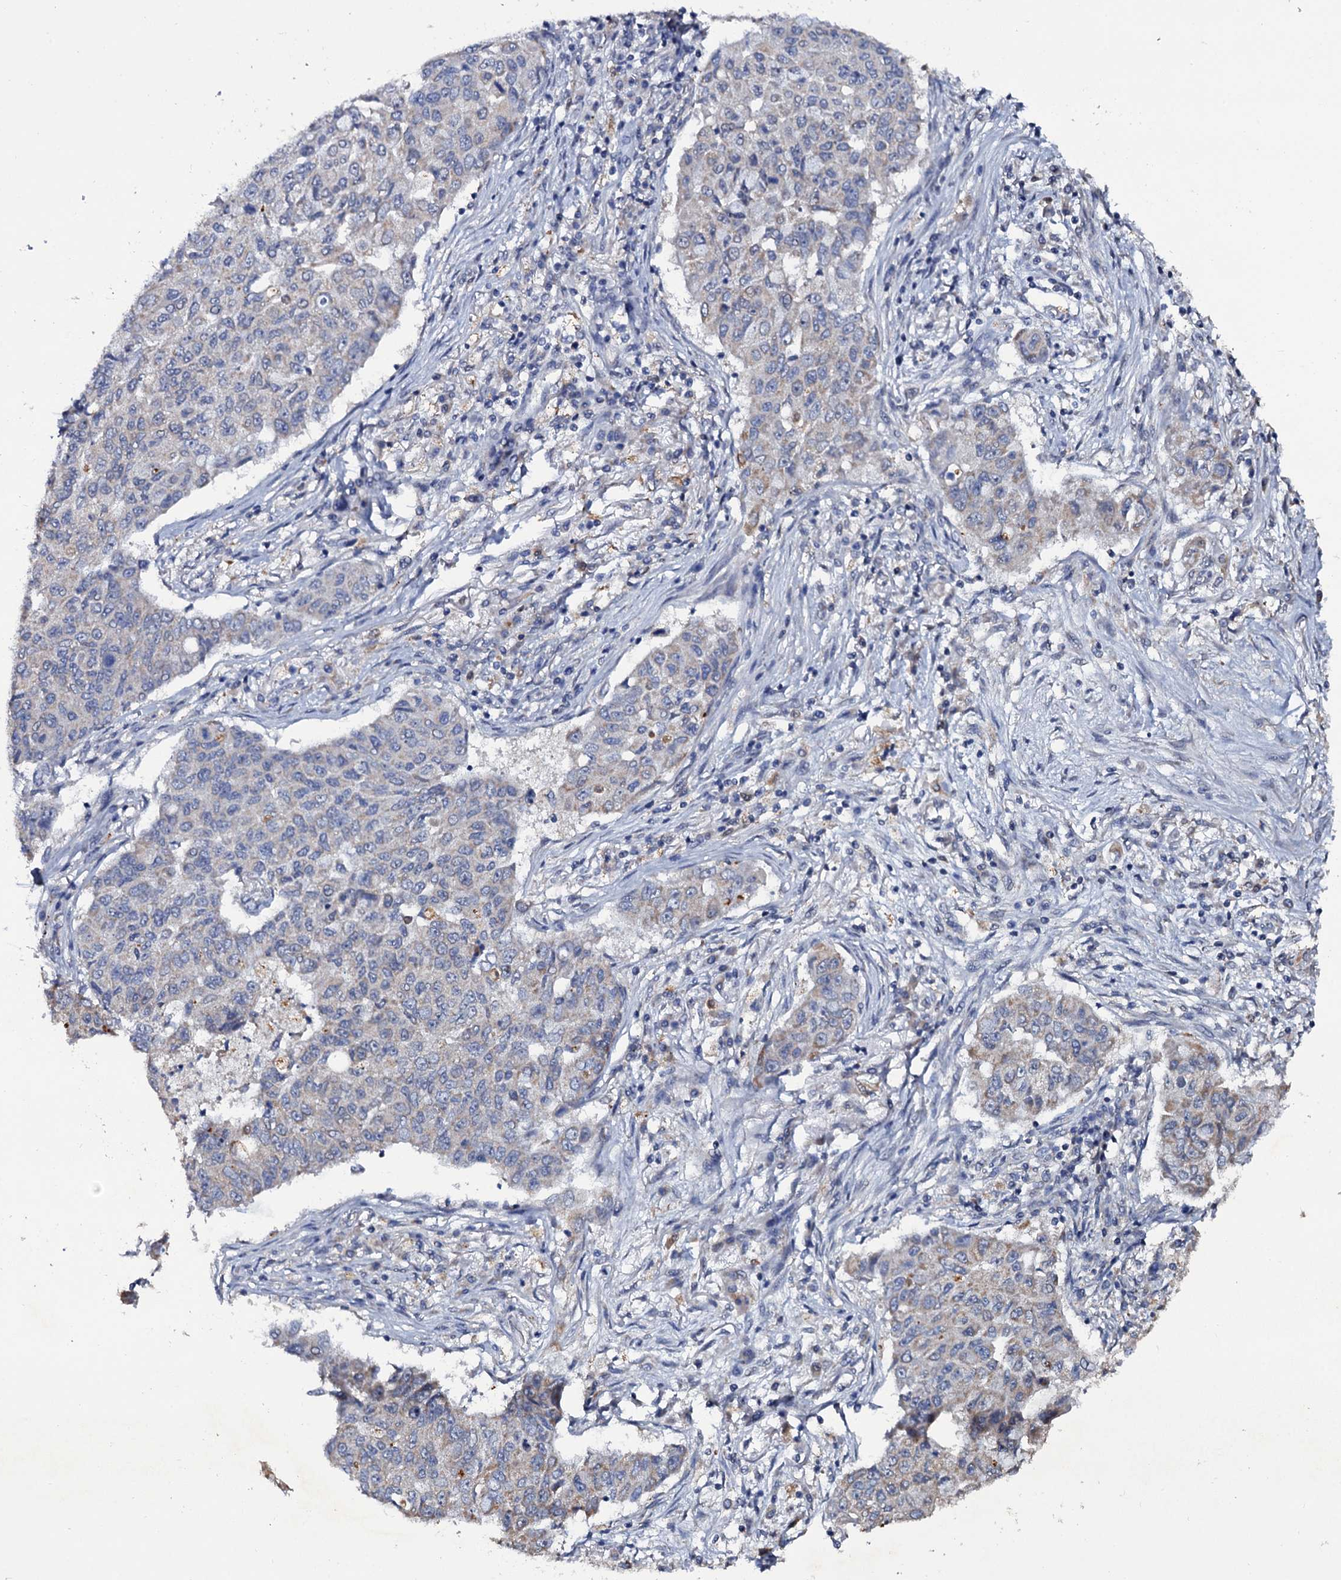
{"staining": {"intensity": "weak", "quantity": "<25%", "location": "cytoplasmic/membranous"}, "tissue": "lung cancer", "cell_type": "Tumor cells", "image_type": "cancer", "snomed": [{"axis": "morphology", "description": "Squamous cell carcinoma, NOS"}, {"axis": "topography", "description": "Lung"}], "caption": "Immunohistochemistry (IHC) photomicrograph of human lung cancer stained for a protein (brown), which demonstrates no positivity in tumor cells.", "gene": "CRYL1", "patient": {"sex": "male", "age": 74}}